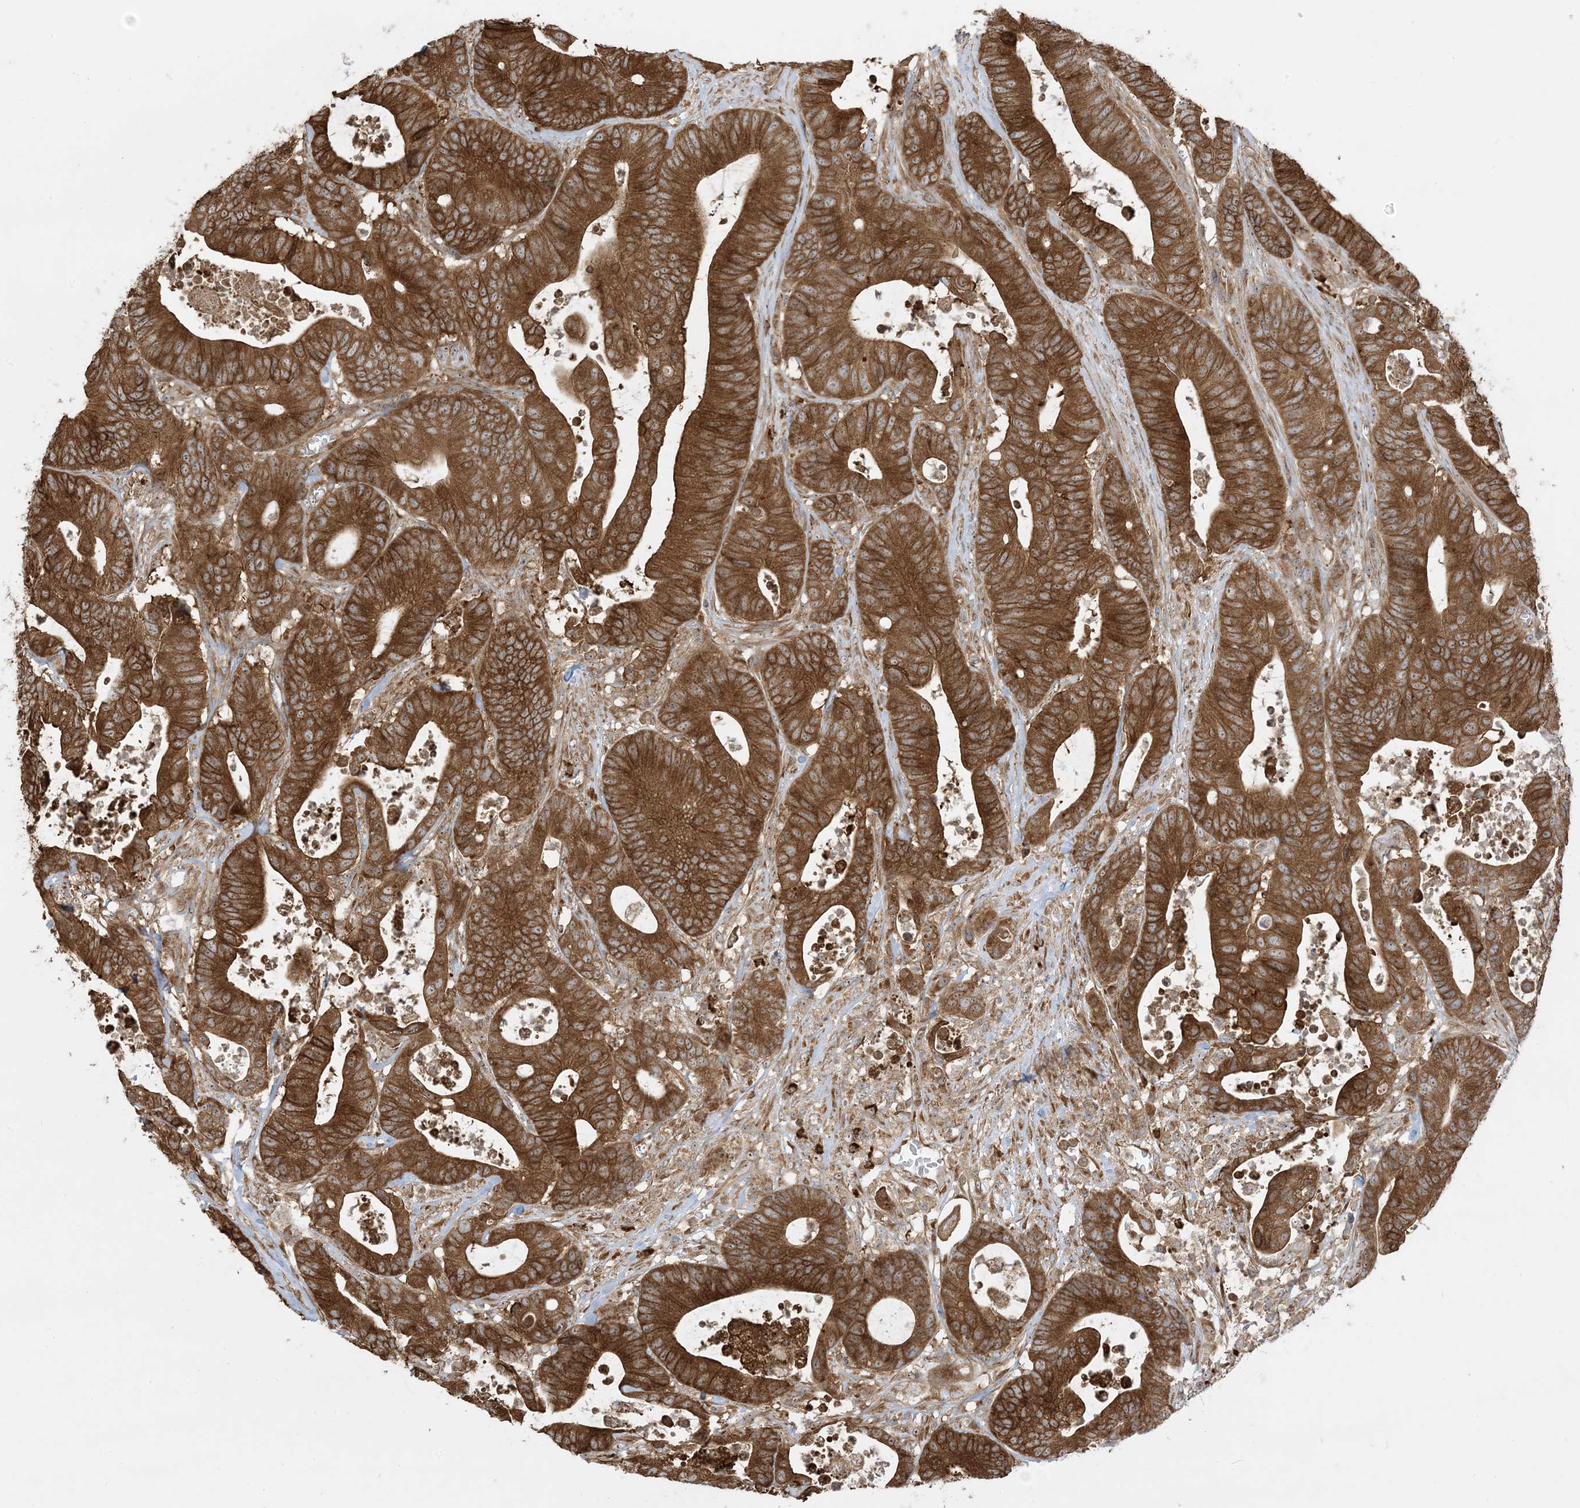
{"staining": {"intensity": "strong", "quantity": ">75%", "location": "cytoplasmic/membranous,nuclear"}, "tissue": "colorectal cancer", "cell_type": "Tumor cells", "image_type": "cancer", "snomed": [{"axis": "morphology", "description": "Adenocarcinoma, NOS"}, {"axis": "topography", "description": "Colon"}], "caption": "Immunohistochemical staining of human adenocarcinoma (colorectal) exhibits high levels of strong cytoplasmic/membranous and nuclear protein staining in about >75% of tumor cells. (DAB = brown stain, brightfield microscopy at high magnification).", "gene": "SRP72", "patient": {"sex": "female", "age": 84}}